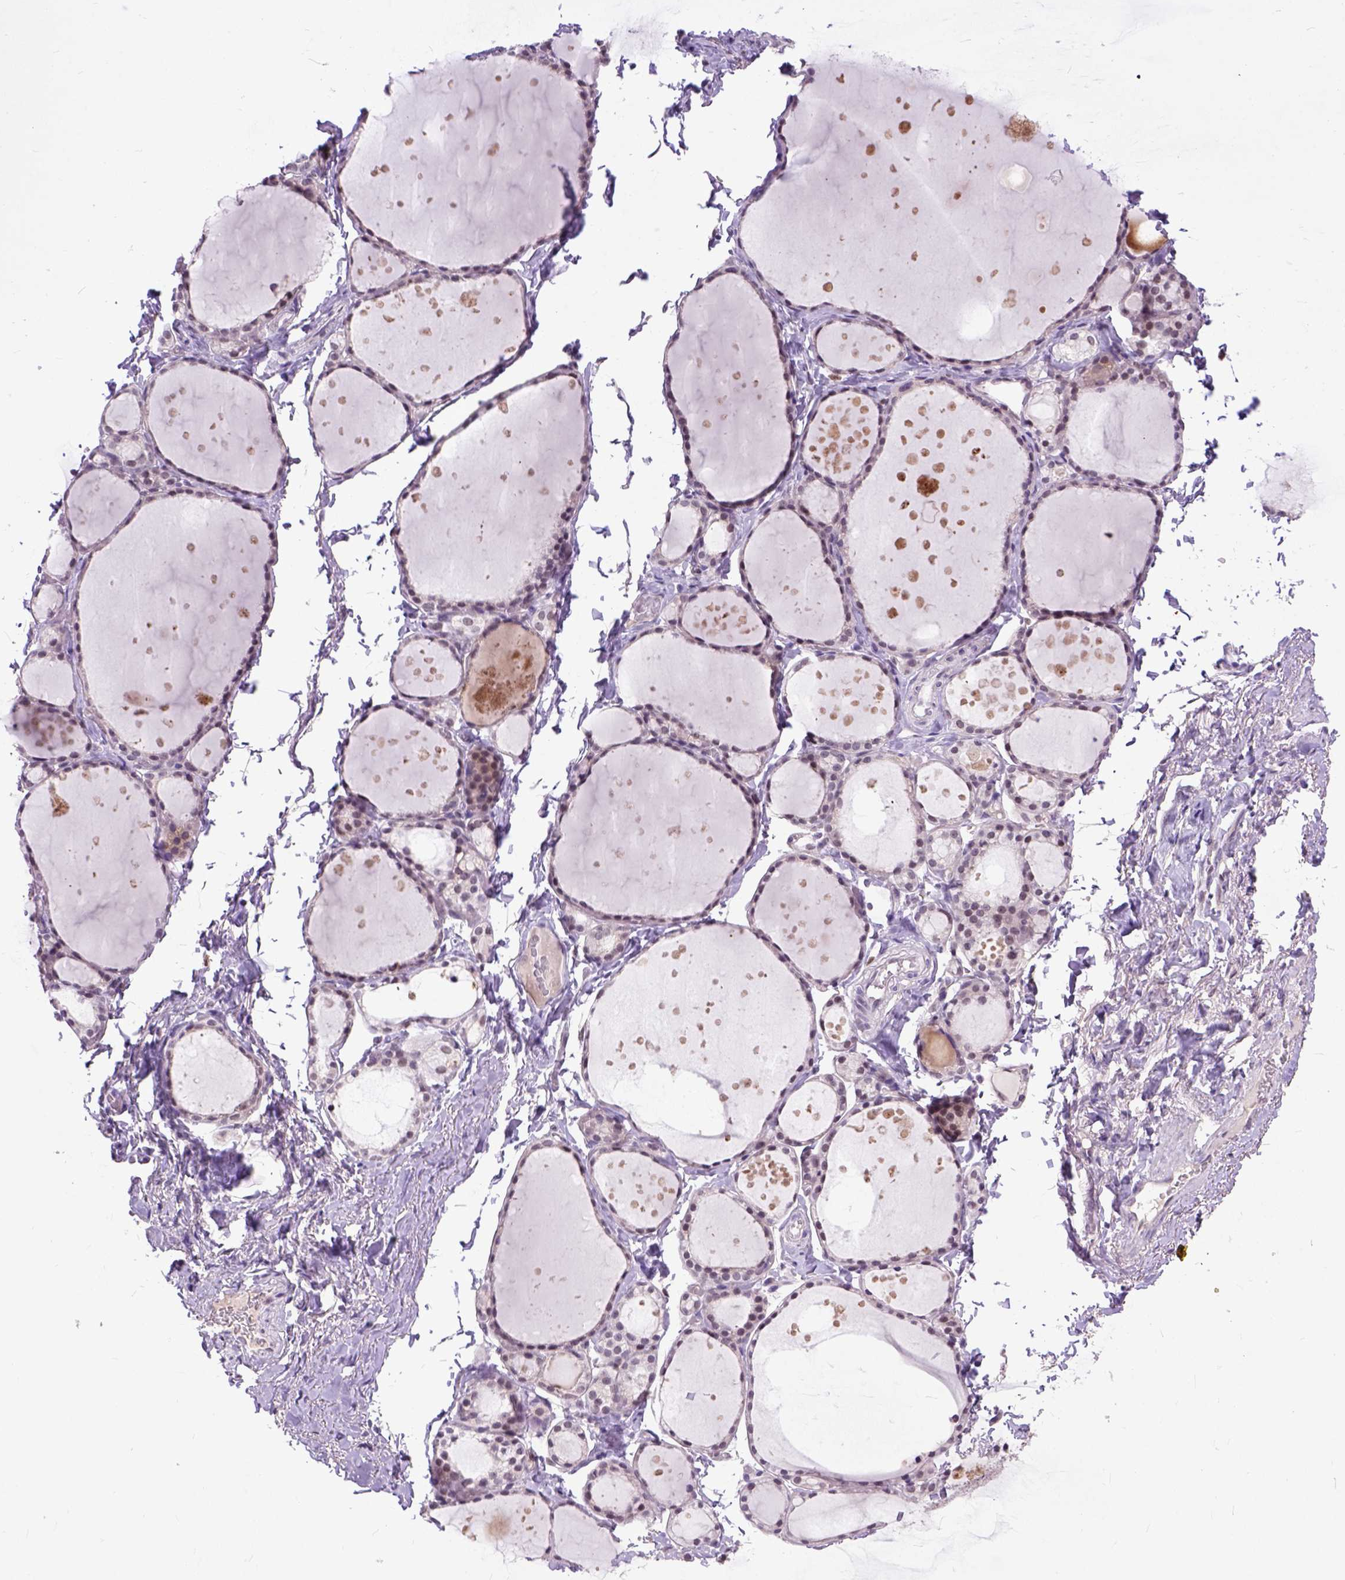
{"staining": {"intensity": "negative", "quantity": "none", "location": "none"}, "tissue": "thyroid gland", "cell_type": "Glandular cells", "image_type": "normal", "snomed": [{"axis": "morphology", "description": "Normal tissue, NOS"}, {"axis": "topography", "description": "Thyroid gland"}], "caption": "High power microscopy photomicrograph of an immunohistochemistry (IHC) histopathology image of benign thyroid gland, revealing no significant positivity in glandular cells.", "gene": "RCC2", "patient": {"sex": "male", "age": 68}}